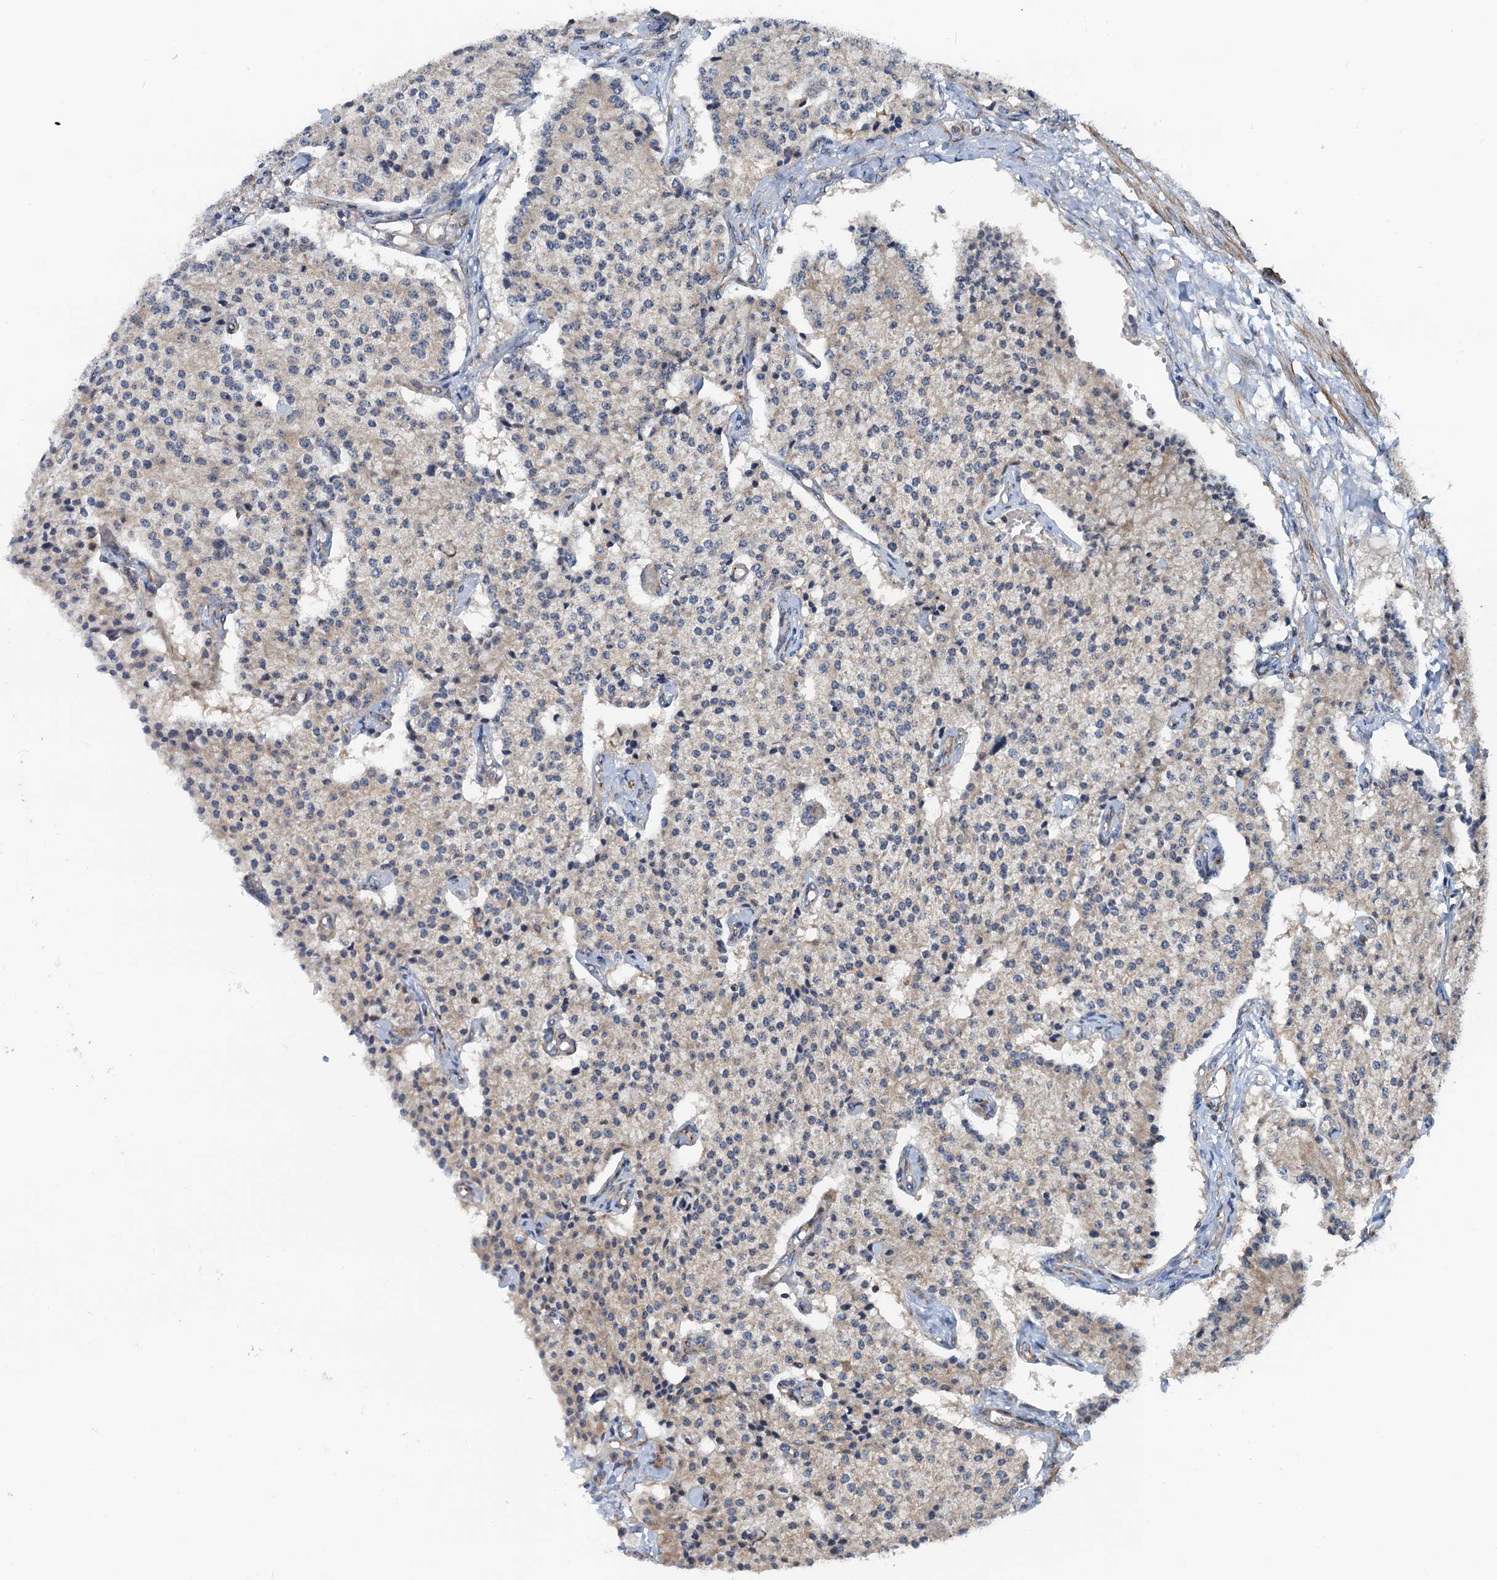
{"staining": {"intensity": "weak", "quantity": "<25%", "location": "cytoplasmic/membranous"}, "tissue": "carcinoid", "cell_type": "Tumor cells", "image_type": "cancer", "snomed": [{"axis": "morphology", "description": "Carcinoid, malignant, NOS"}, {"axis": "topography", "description": "Colon"}], "caption": "Carcinoid was stained to show a protein in brown. There is no significant expression in tumor cells.", "gene": "ANKRD26", "patient": {"sex": "female", "age": 52}}